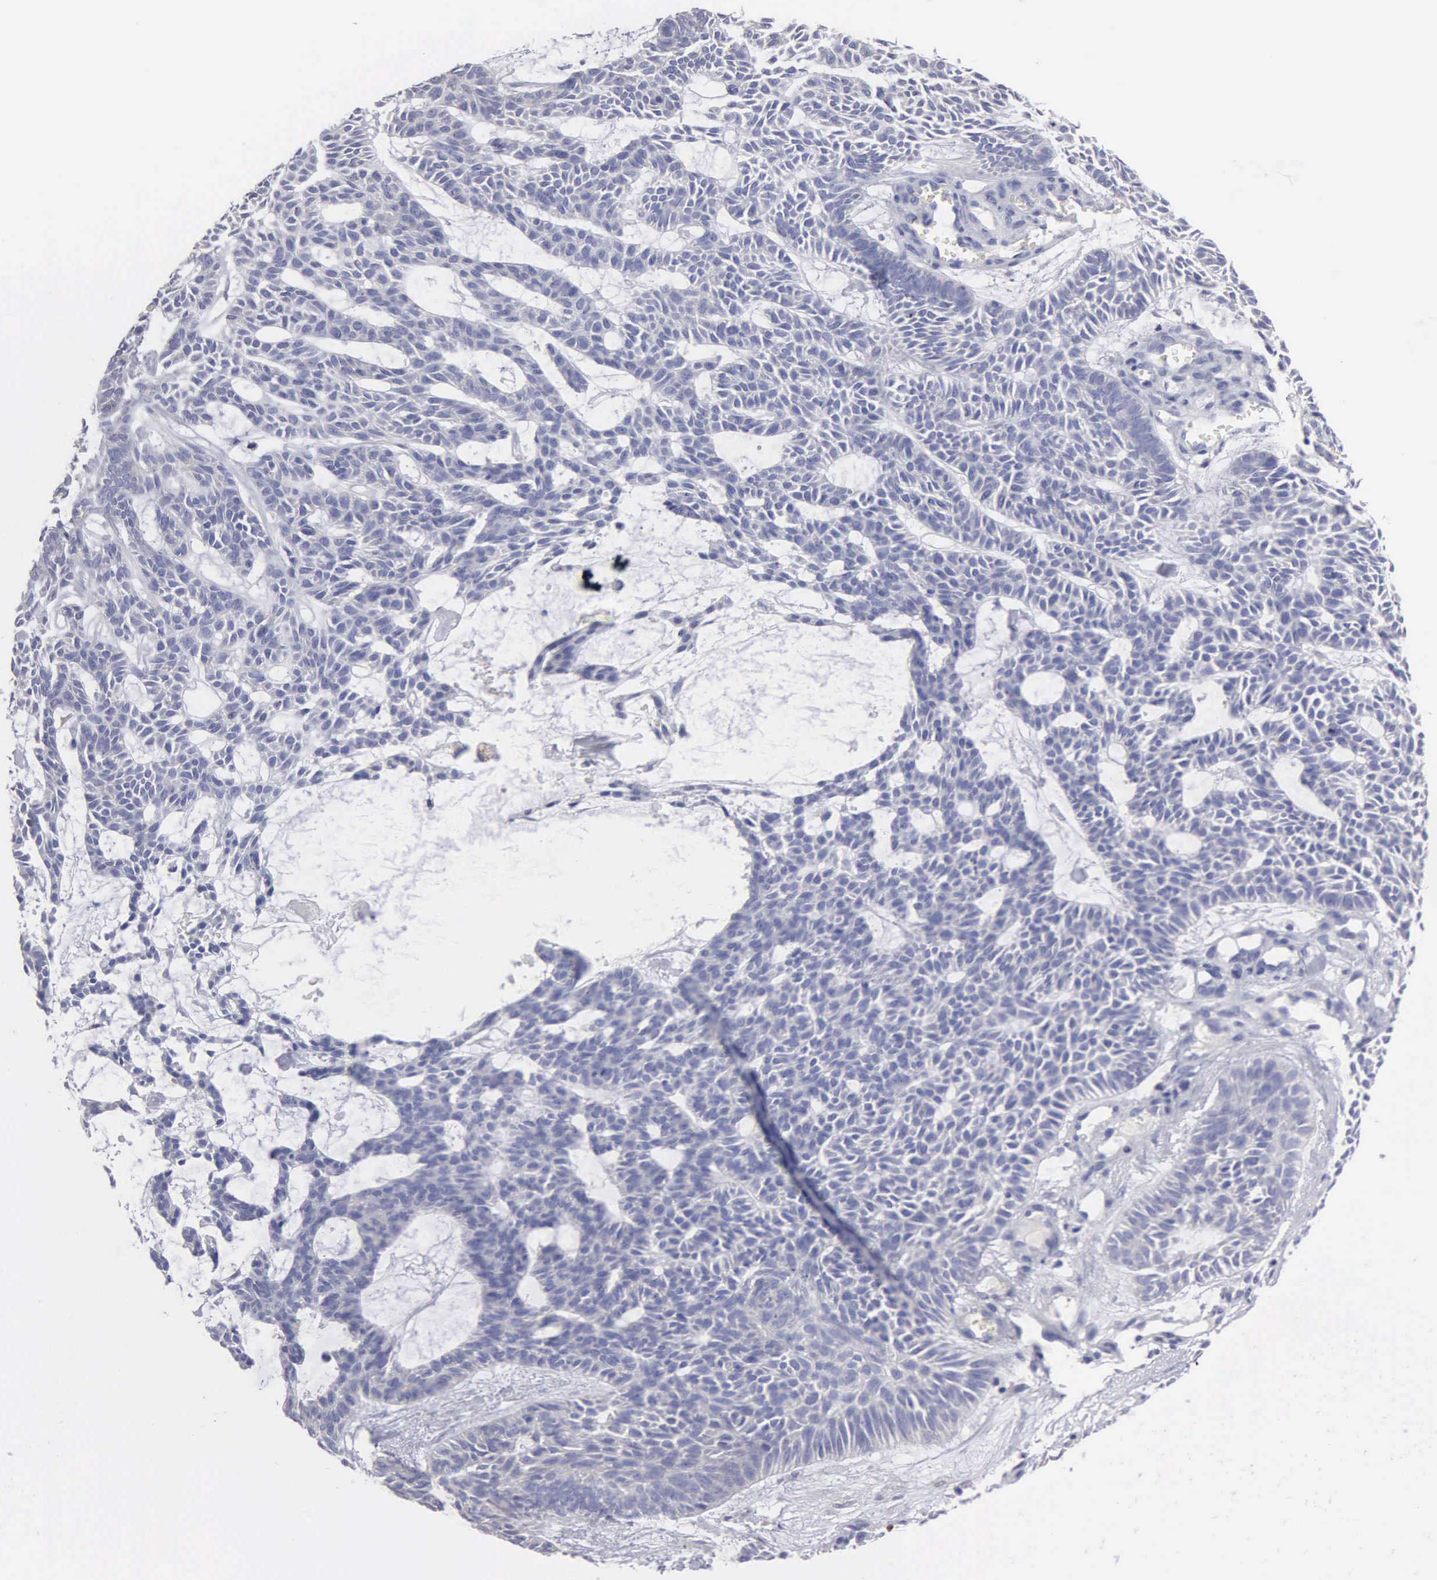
{"staining": {"intensity": "negative", "quantity": "none", "location": "none"}, "tissue": "skin cancer", "cell_type": "Tumor cells", "image_type": "cancer", "snomed": [{"axis": "morphology", "description": "Basal cell carcinoma"}, {"axis": "topography", "description": "Skin"}], "caption": "An immunohistochemistry image of skin cancer (basal cell carcinoma) is shown. There is no staining in tumor cells of skin cancer (basal cell carcinoma).", "gene": "G6PD", "patient": {"sex": "male", "age": 75}}